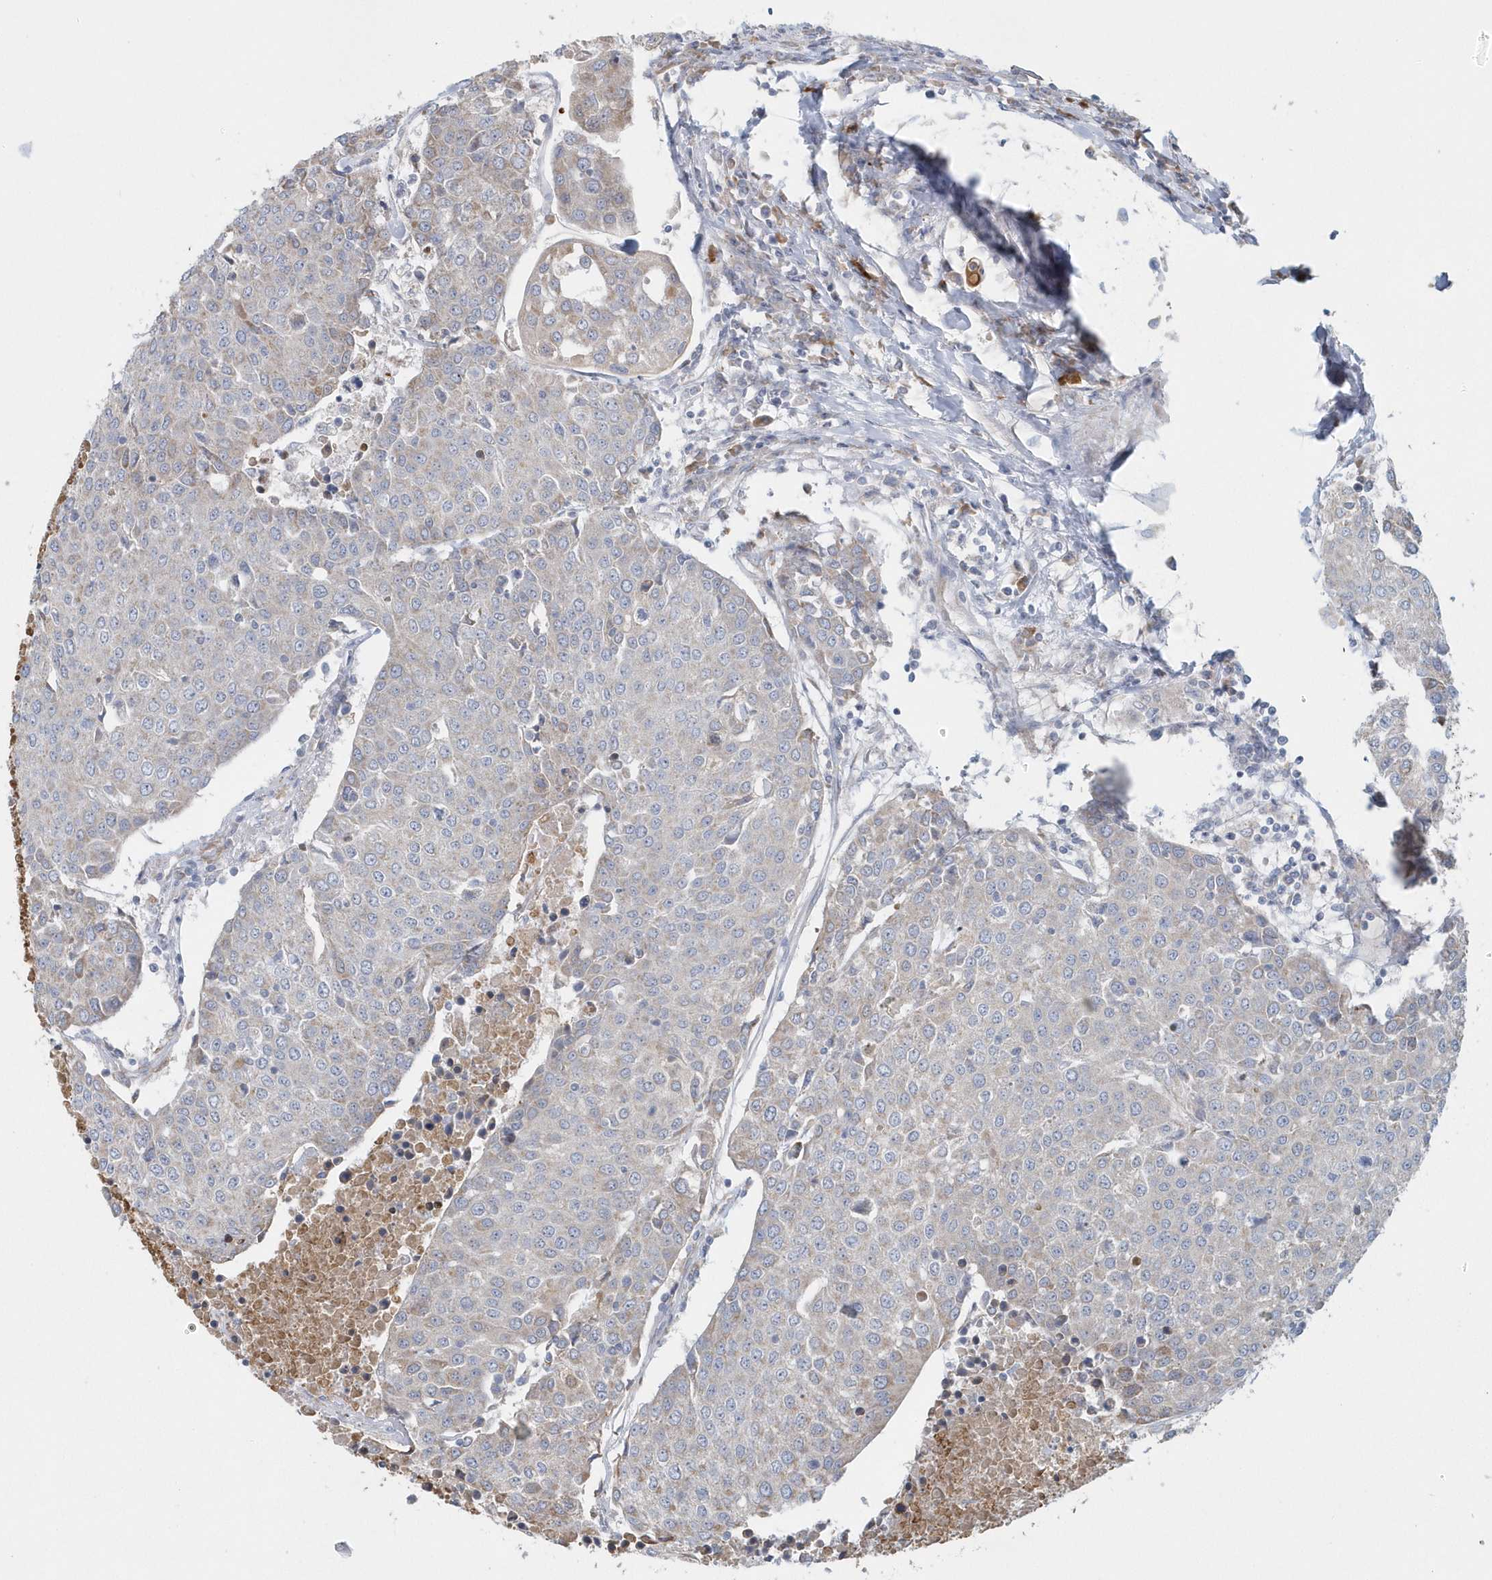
{"staining": {"intensity": "negative", "quantity": "none", "location": "none"}, "tissue": "urothelial cancer", "cell_type": "Tumor cells", "image_type": "cancer", "snomed": [{"axis": "morphology", "description": "Urothelial carcinoma, High grade"}, {"axis": "topography", "description": "Urinary bladder"}], "caption": "Tumor cells are negative for protein expression in human urothelial cancer. Brightfield microscopy of immunohistochemistry stained with DAB (3,3'-diaminobenzidine) (brown) and hematoxylin (blue), captured at high magnification.", "gene": "SPATA18", "patient": {"sex": "female", "age": 85}}